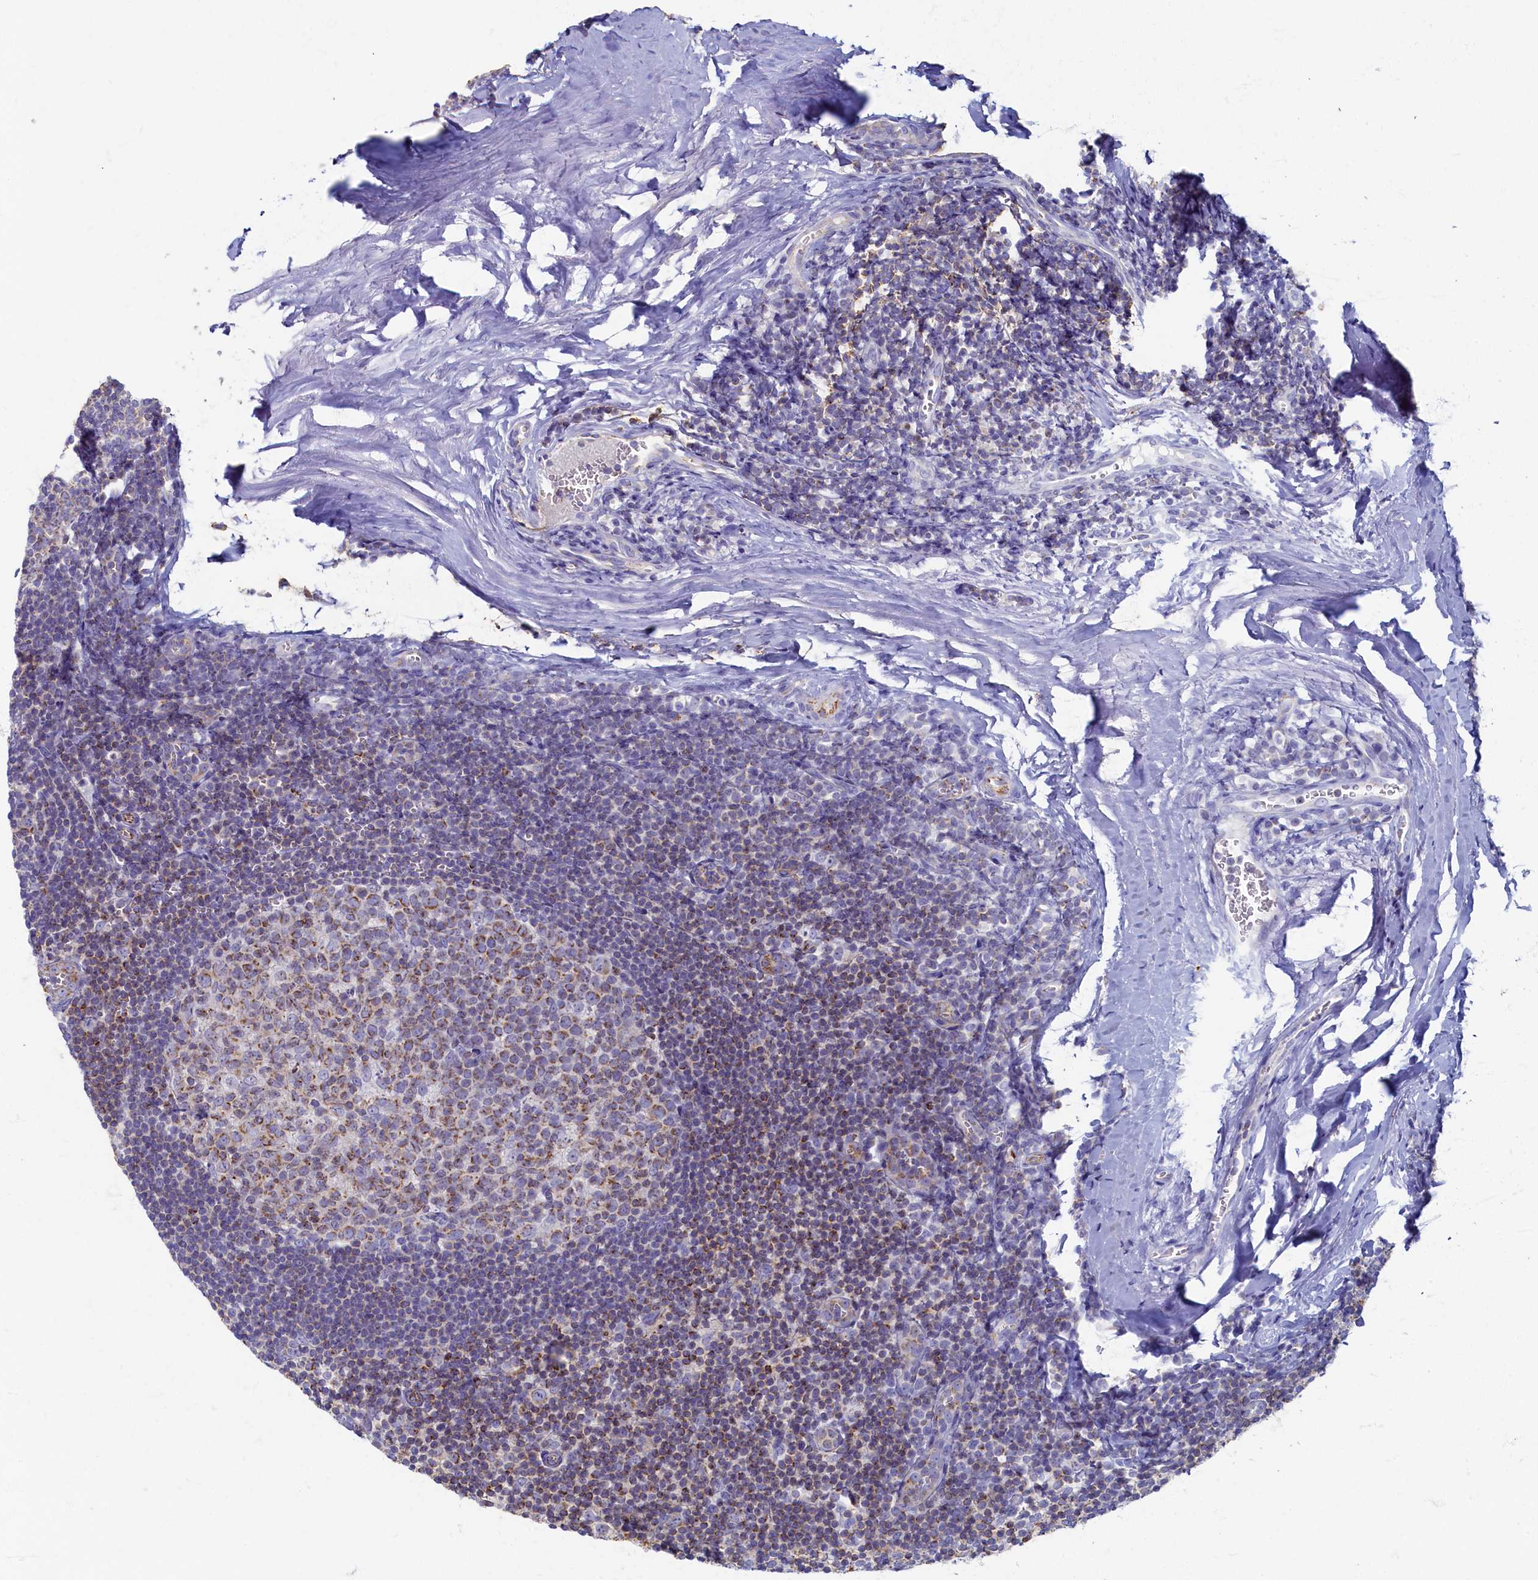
{"staining": {"intensity": "moderate", "quantity": "25%-75%", "location": "cytoplasmic/membranous"}, "tissue": "tonsil", "cell_type": "Germinal center cells", "image_type": "normal", "snomed": [{"axis": "morphology", "description": "Normal tissue, NOS"}, {"axis": "topography", "description": "Tonsil"}], "caption": "A histopathology image of human tonsil stained for a protein displays moderate cytoplasmic/membranous brown staining in germinal center cells. The staining was performed using DAB to visualize the protein expression in brown, while the nuclei were stained in blue with hematoxylin (Magnification: 20x).", "gene": "OCIAD2", "patient": {"sex": "male", "age": 27}}